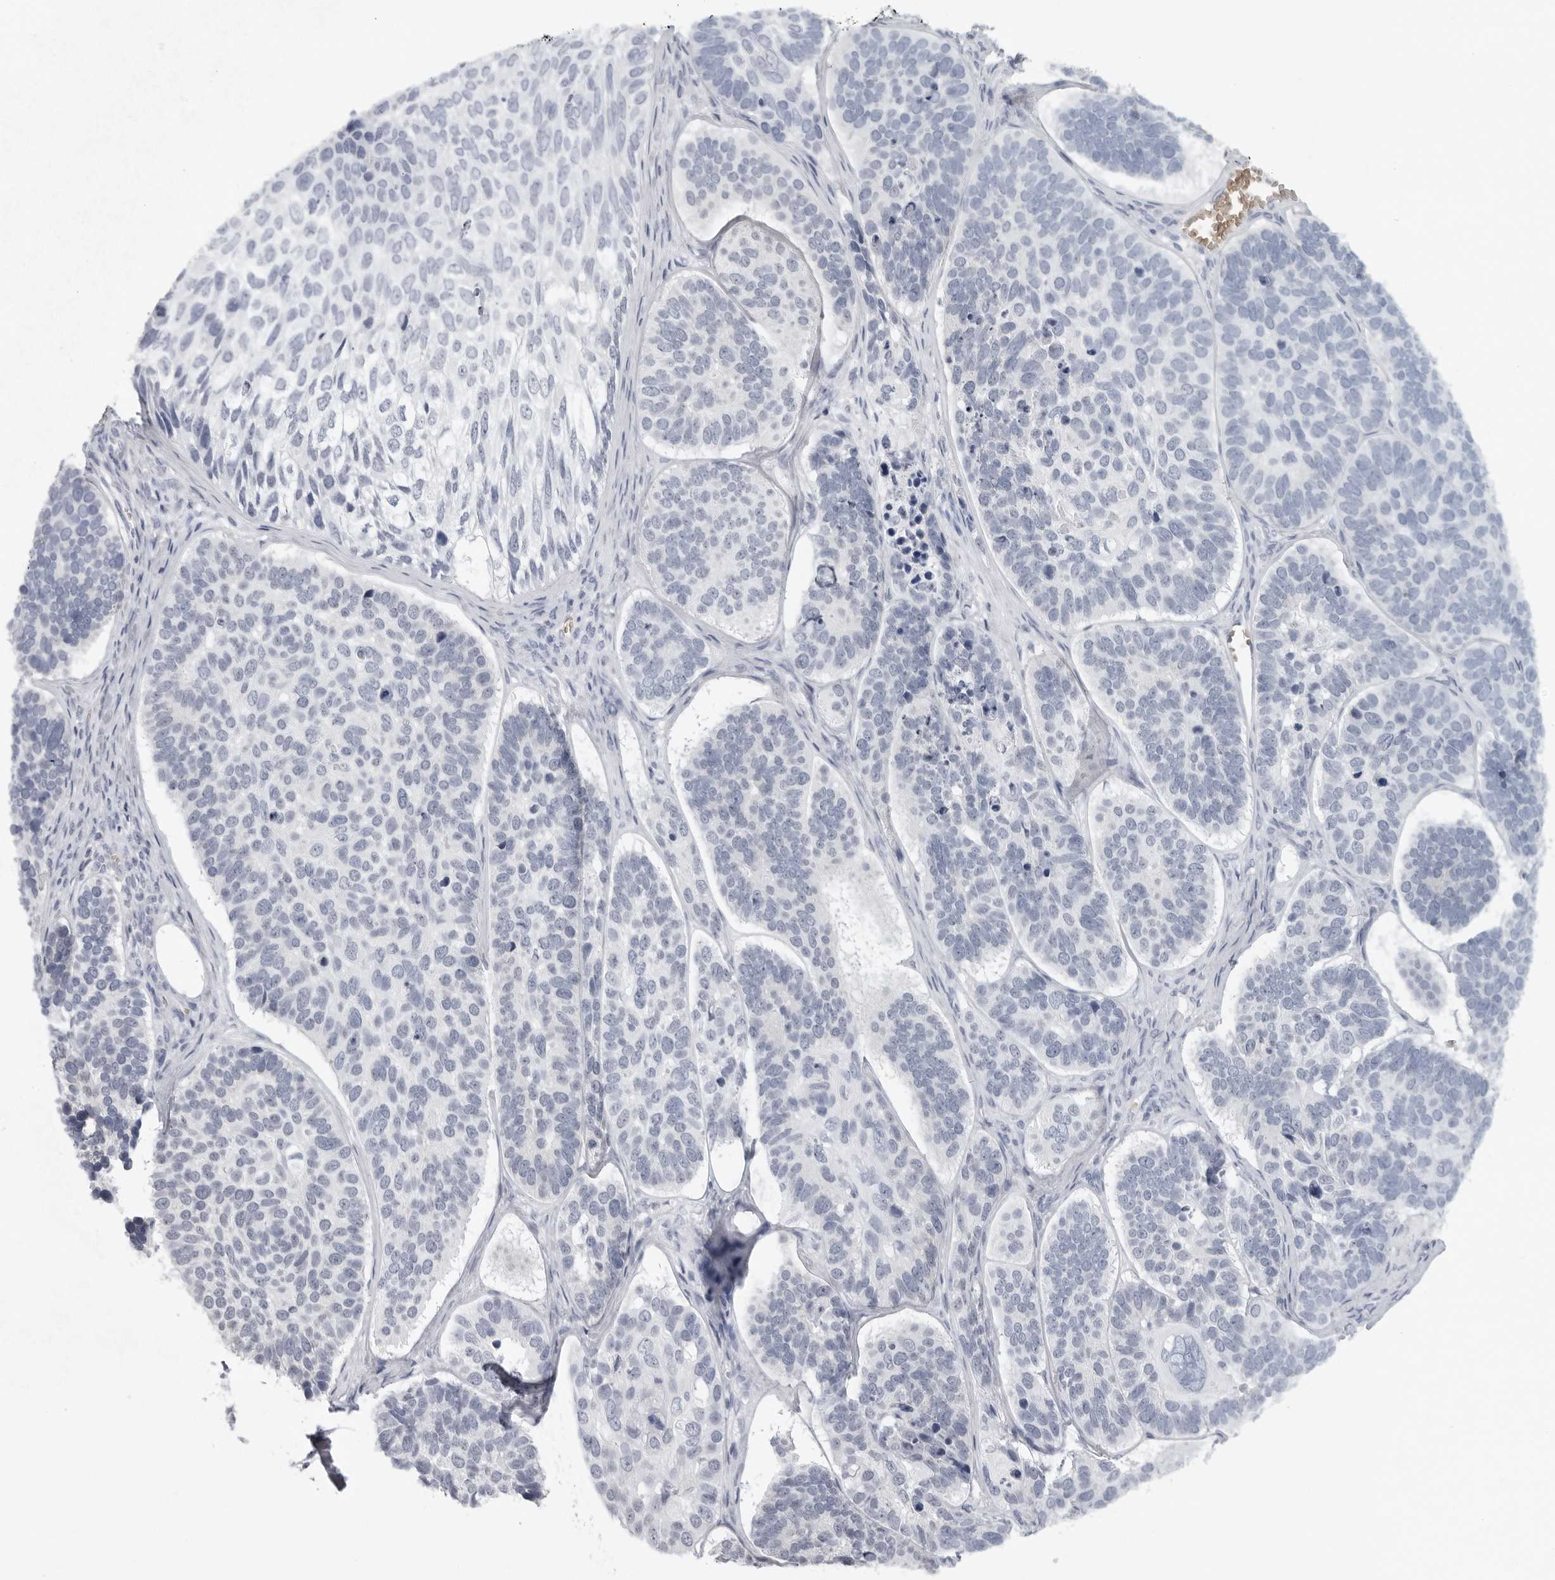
{"staining": {"intensity": "negative", "quantity": "none", "location": "none"}, "tissue": "skin cancer", "cell_type": "Tumor cells", "image_type": "cancer", "snomed": [{"axis": "morphology", "description": "Basal cell carcinoma"}, {"axis": "topography", "description": "Skin"}], "caption": "Tumor cells are negative for protein expression in human skin basal cell carcinoma.", "gene": "EPB41", "patient": {"sex": "male", "age": 62}}